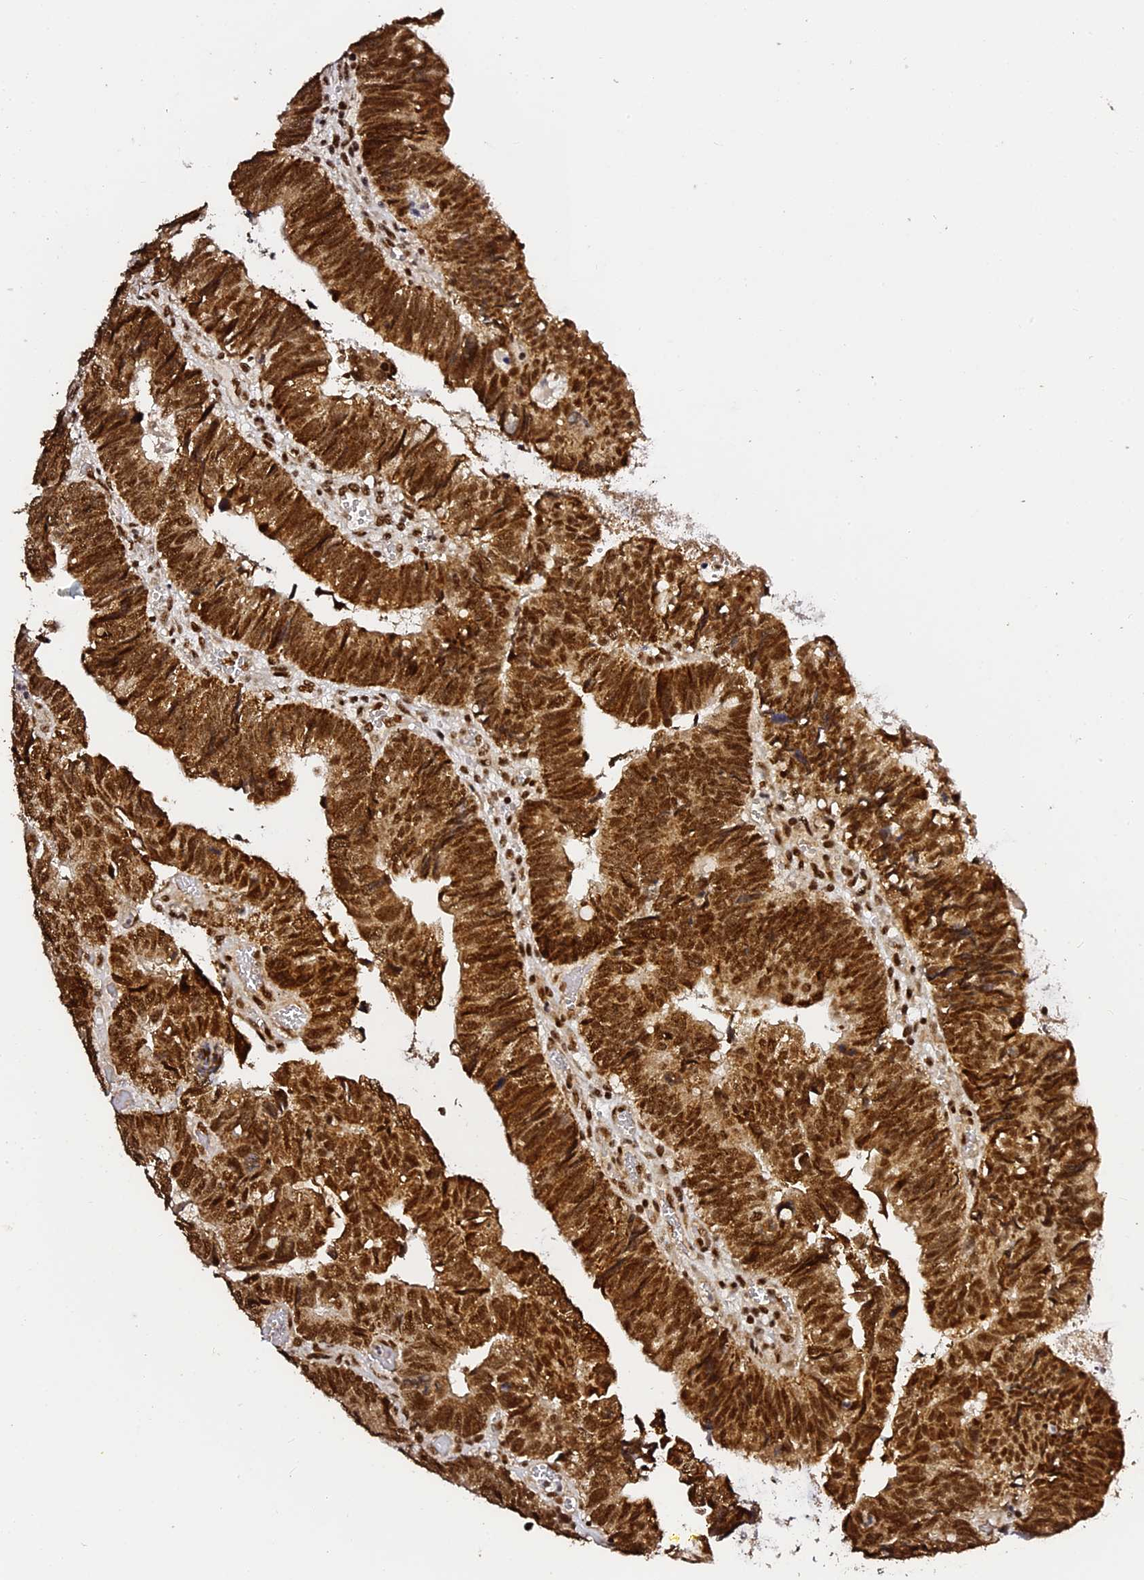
{"staining": {"intensity": "strong", "quantity": ">75%", "location": "cytoplasmic/membranous,nuclear"}, "tissue": "colorectal cancer", "cell_type": "Tumor cells", "image_type": "cancer", "snomed": [{"axis": "morphology", "description": "Adenocarcinoma, NOS"}, {"axis": "topography", "description": "Colon"}], "caption": "Immunohistochemistry of human colorectal cancer shows high levels of strong cytoplasmic/membranous and nuclear positivity in about >75% of tumor cells. Using DAB (brown) and hematoxylin (blue) stains, captured at high magnification using brightfield microscopy.", "gene": "MCRS1", "patient": {"sex": "female", "age": 67}}